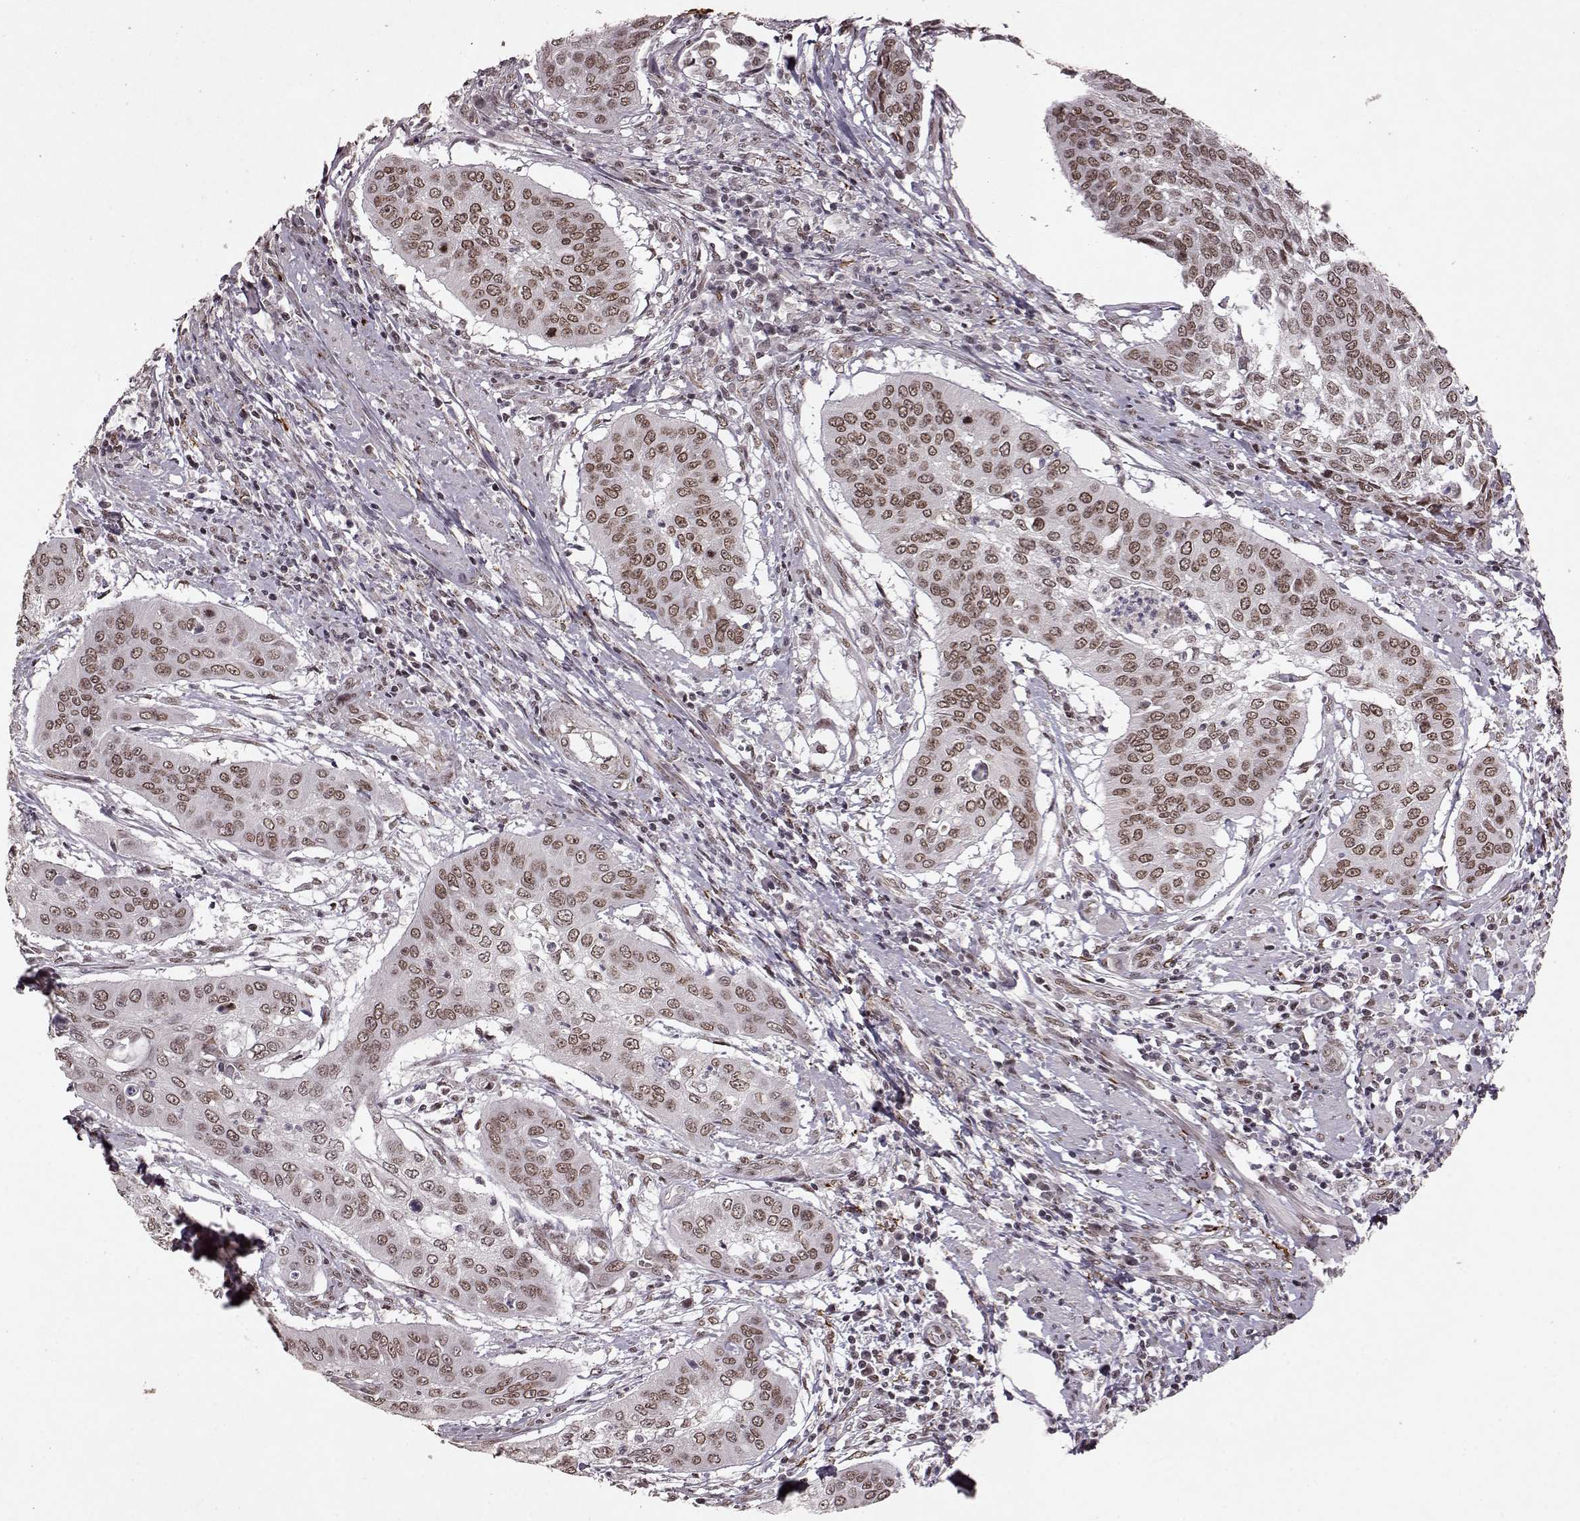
{"staining": {"intensity": "weak", "quantity": ">75%", "location": "nuclear"}, "tissue": "cervical cancer", "cell_type": "Tumor cells", "image_type": "cancer", "snomed": [{"axis": "morphology", "description": "Squamous cell carcinoma, NOS"}, {"axis": "topography", "description": "Cervix"}], "caption": "Immunohistochemical staining of cervical squamous cell carcinoma reveals low levels of weak nuclear positivity in about >75% of tumor cells.", "gene": "RRAGD", "patient": {"sex": "female", "age": 39}}